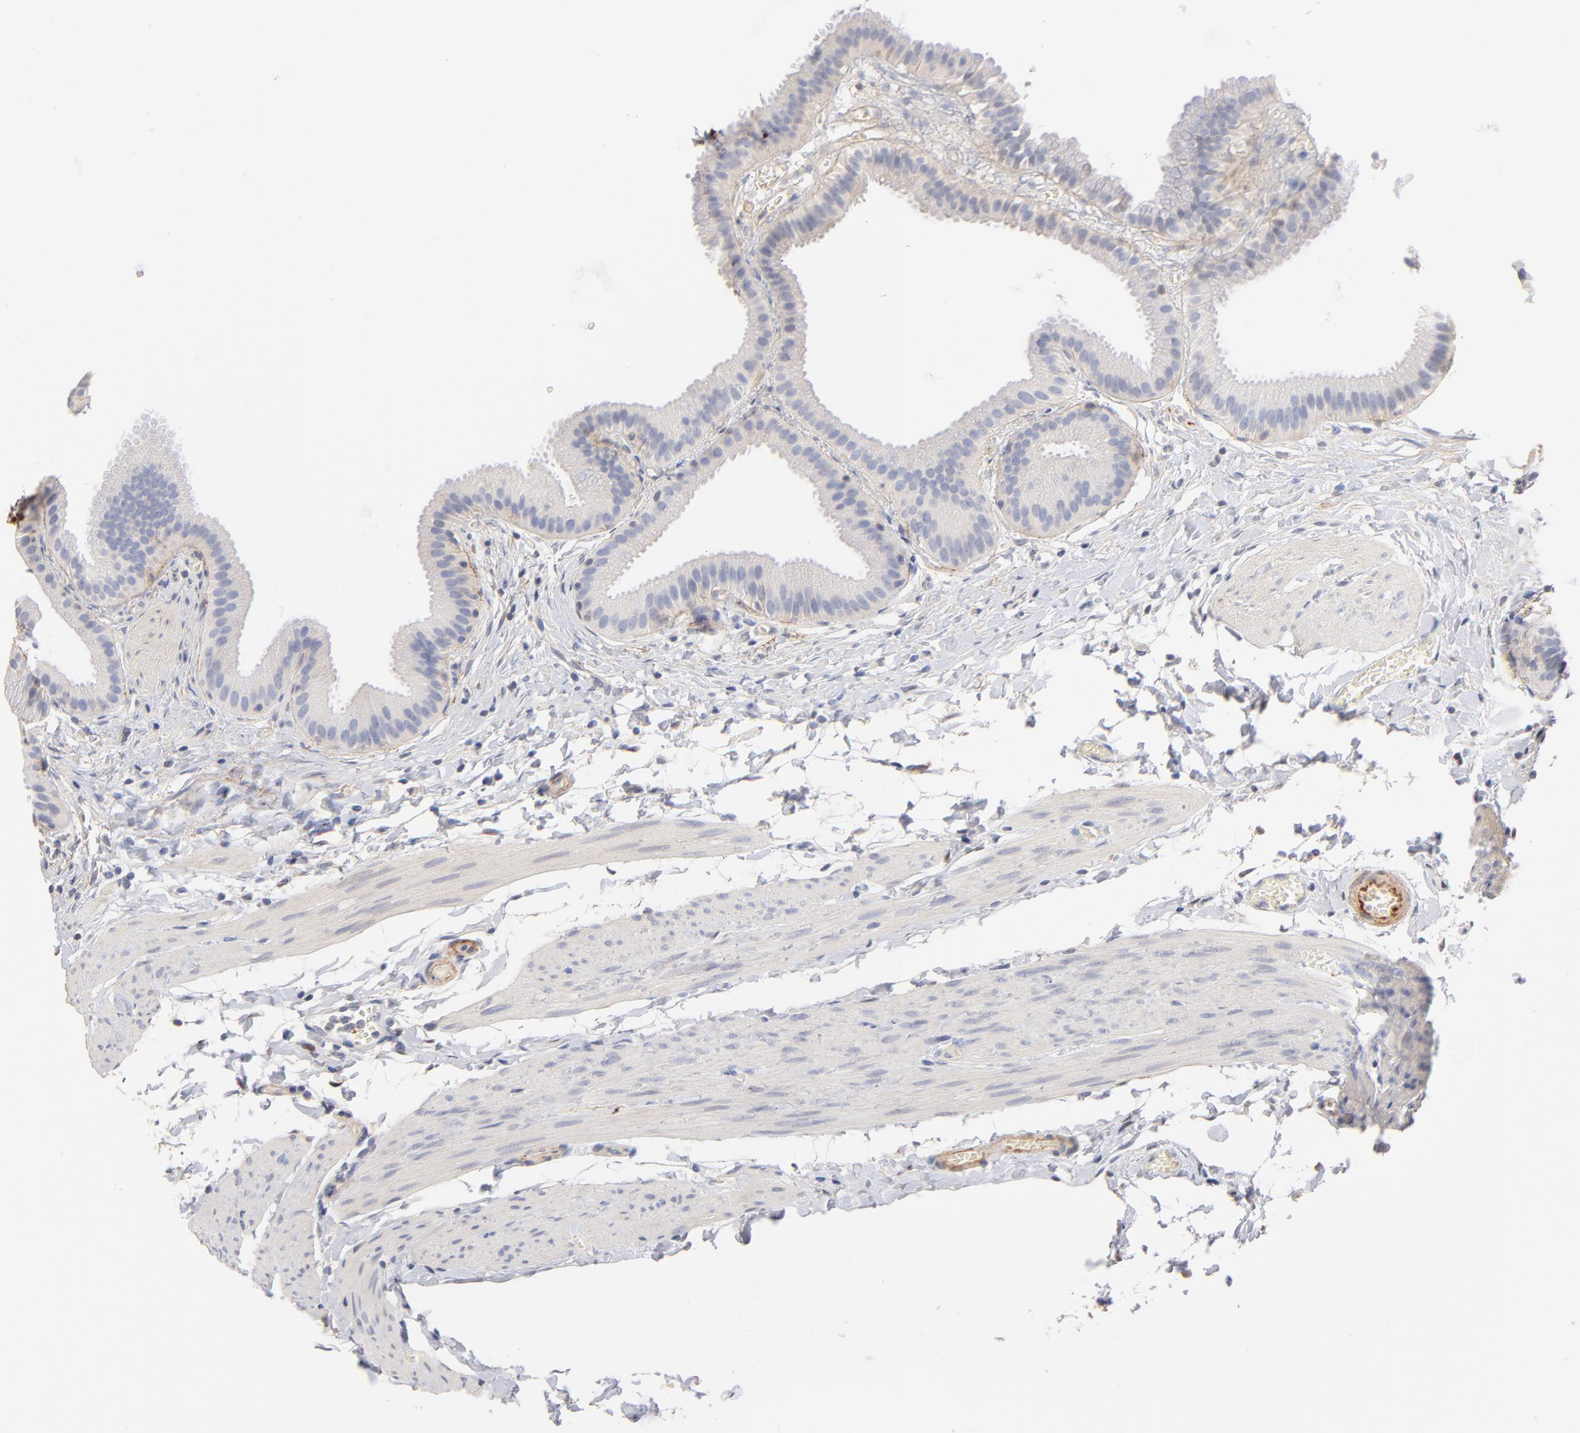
{"staining": {"intensity": "negative", "quantity": "none", "location": "none"}, "tissue": "gallbladder", "cell_type": "Glandular cells", "image_type": "normal", "snomed": [{"axis": "morphology", "description": "Normal tissue, NOS"}, {"axis": "topography", "description": "Gallbladder"}], "caption": "High power microscopy image of an IHC photomicrograph of unremarkable gallbladder, revealing no significant positivity in glandular cells.", "gene": "ITGA8", "patient": {"sex": "female", "age": 63}}